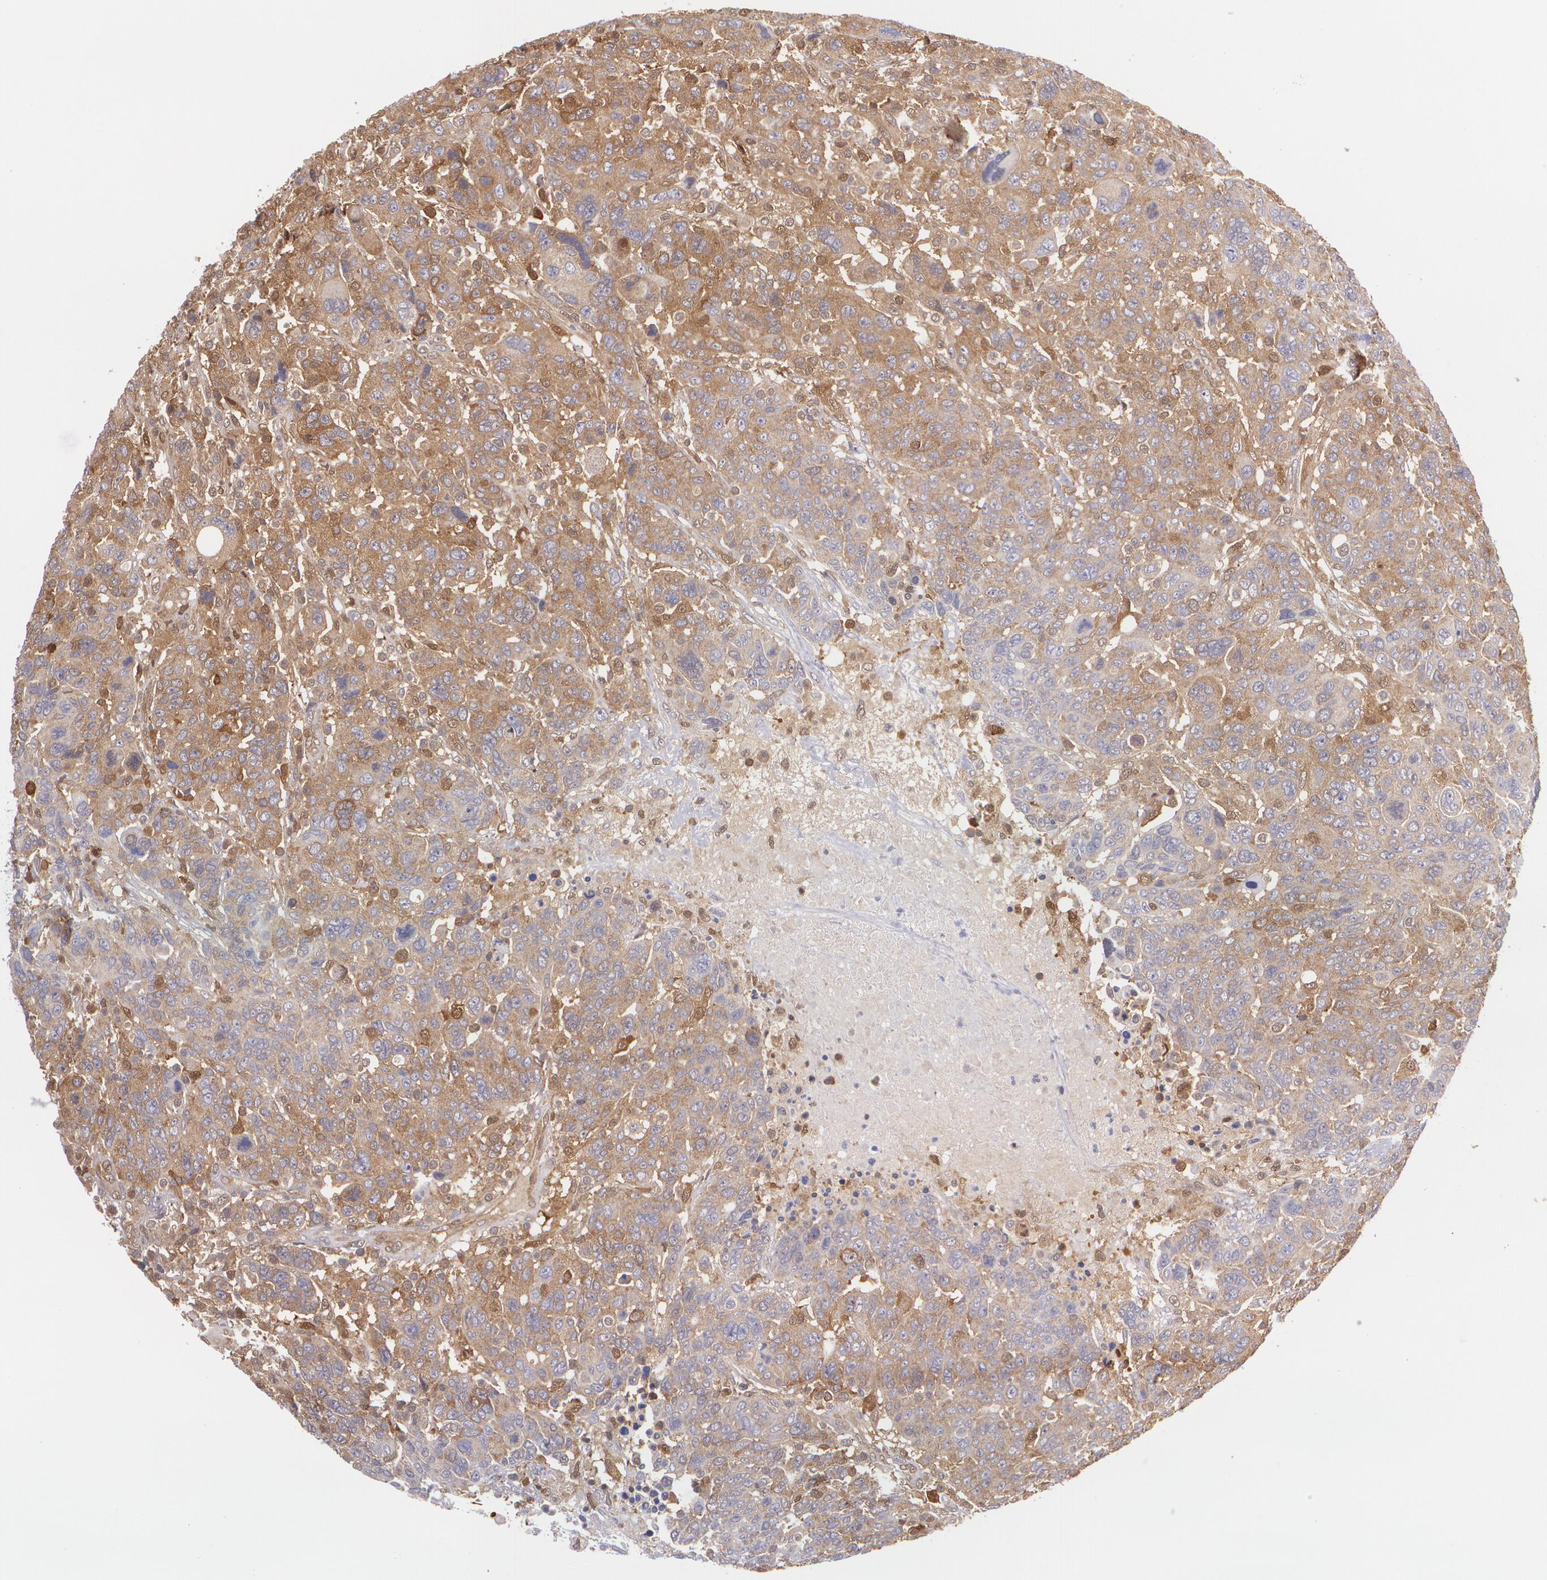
{"staining": {"intensity": "moderate", "quantity": ">75%", "location": "cytoplasmic/membranous"}, "tissue": "breast cancer", "cell_type": "Tumor cells", "image_type": "cancer", "snomed": [{"axis": "morphology", "description": "Duct carcinoma"}, {"axis": "topography", "description": "Breast"}], "caption": "Protein analysis of breast cancer tissue demonstrates moderate cytoplasmic/membranous staining in about >75% of tumor cells. The protein is shown in brown color, while the nuclei are stained blue.", "gene": "HSPH1", "patient": {"sex": "female", "age": 37}}